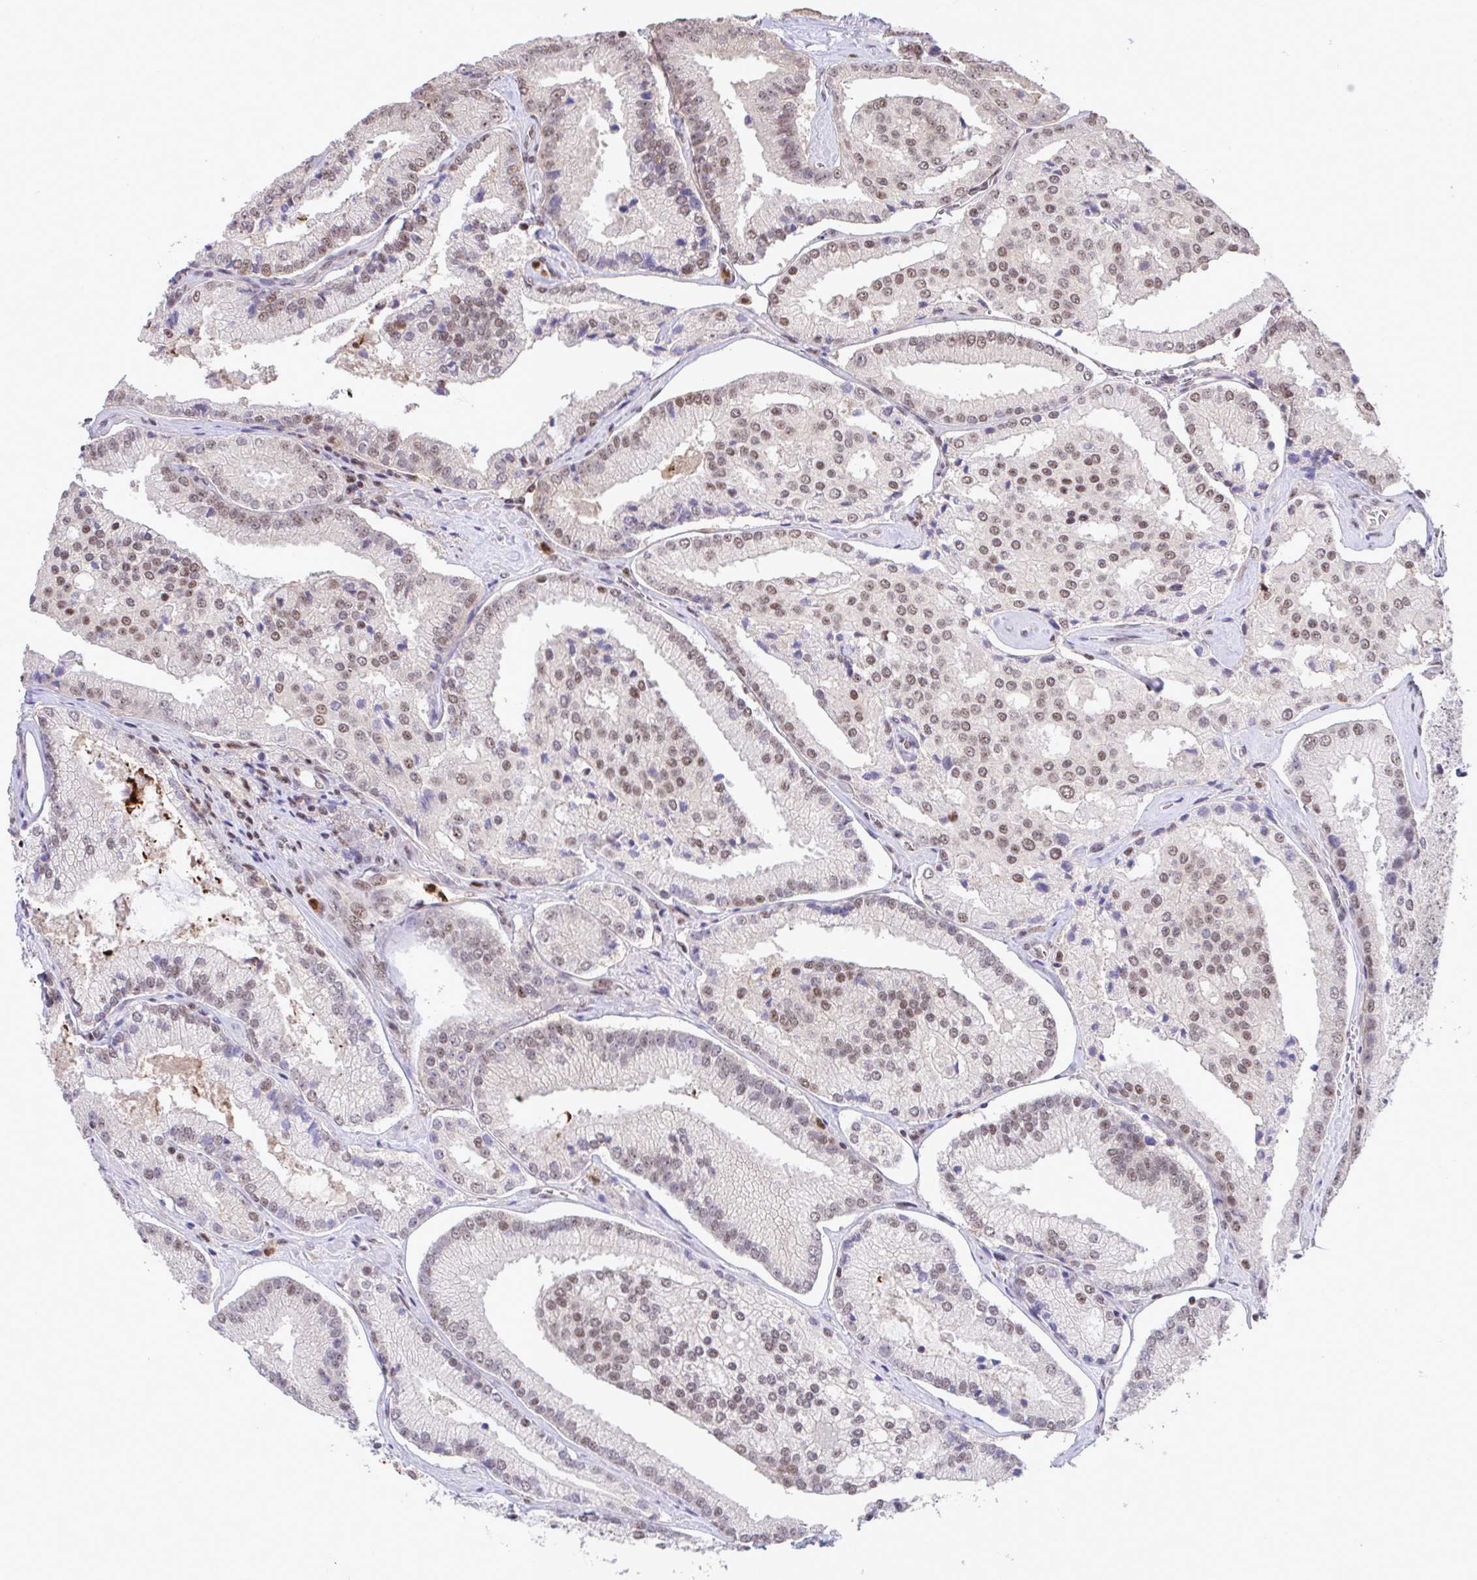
{"staining": {"intensity": "moderate", "quantity": ">75%", "location": "nuclear"}, "tissue": "prostate cancer", "cell_type": "Tumor cells", "image_type": "cancer", "snomed": [{"axis": "morphology", "description": "Adenocarcinoma, High grade"}, {"axis": "topography", "description": "Prostate"}], "caption": "Prostate cancer (adenocarcinoma (high-grade)) stained with immunohistochemistry (IHC) demonstrates moderate nuclear staining in approximately >75% of tumor cells. (DAB (3,3'-diaminobenzidine) IHC, brown staining for protein, blue staining for nuclei).", "gene": "OR6K3", "patient": {"sex": "male", "age": 73}}